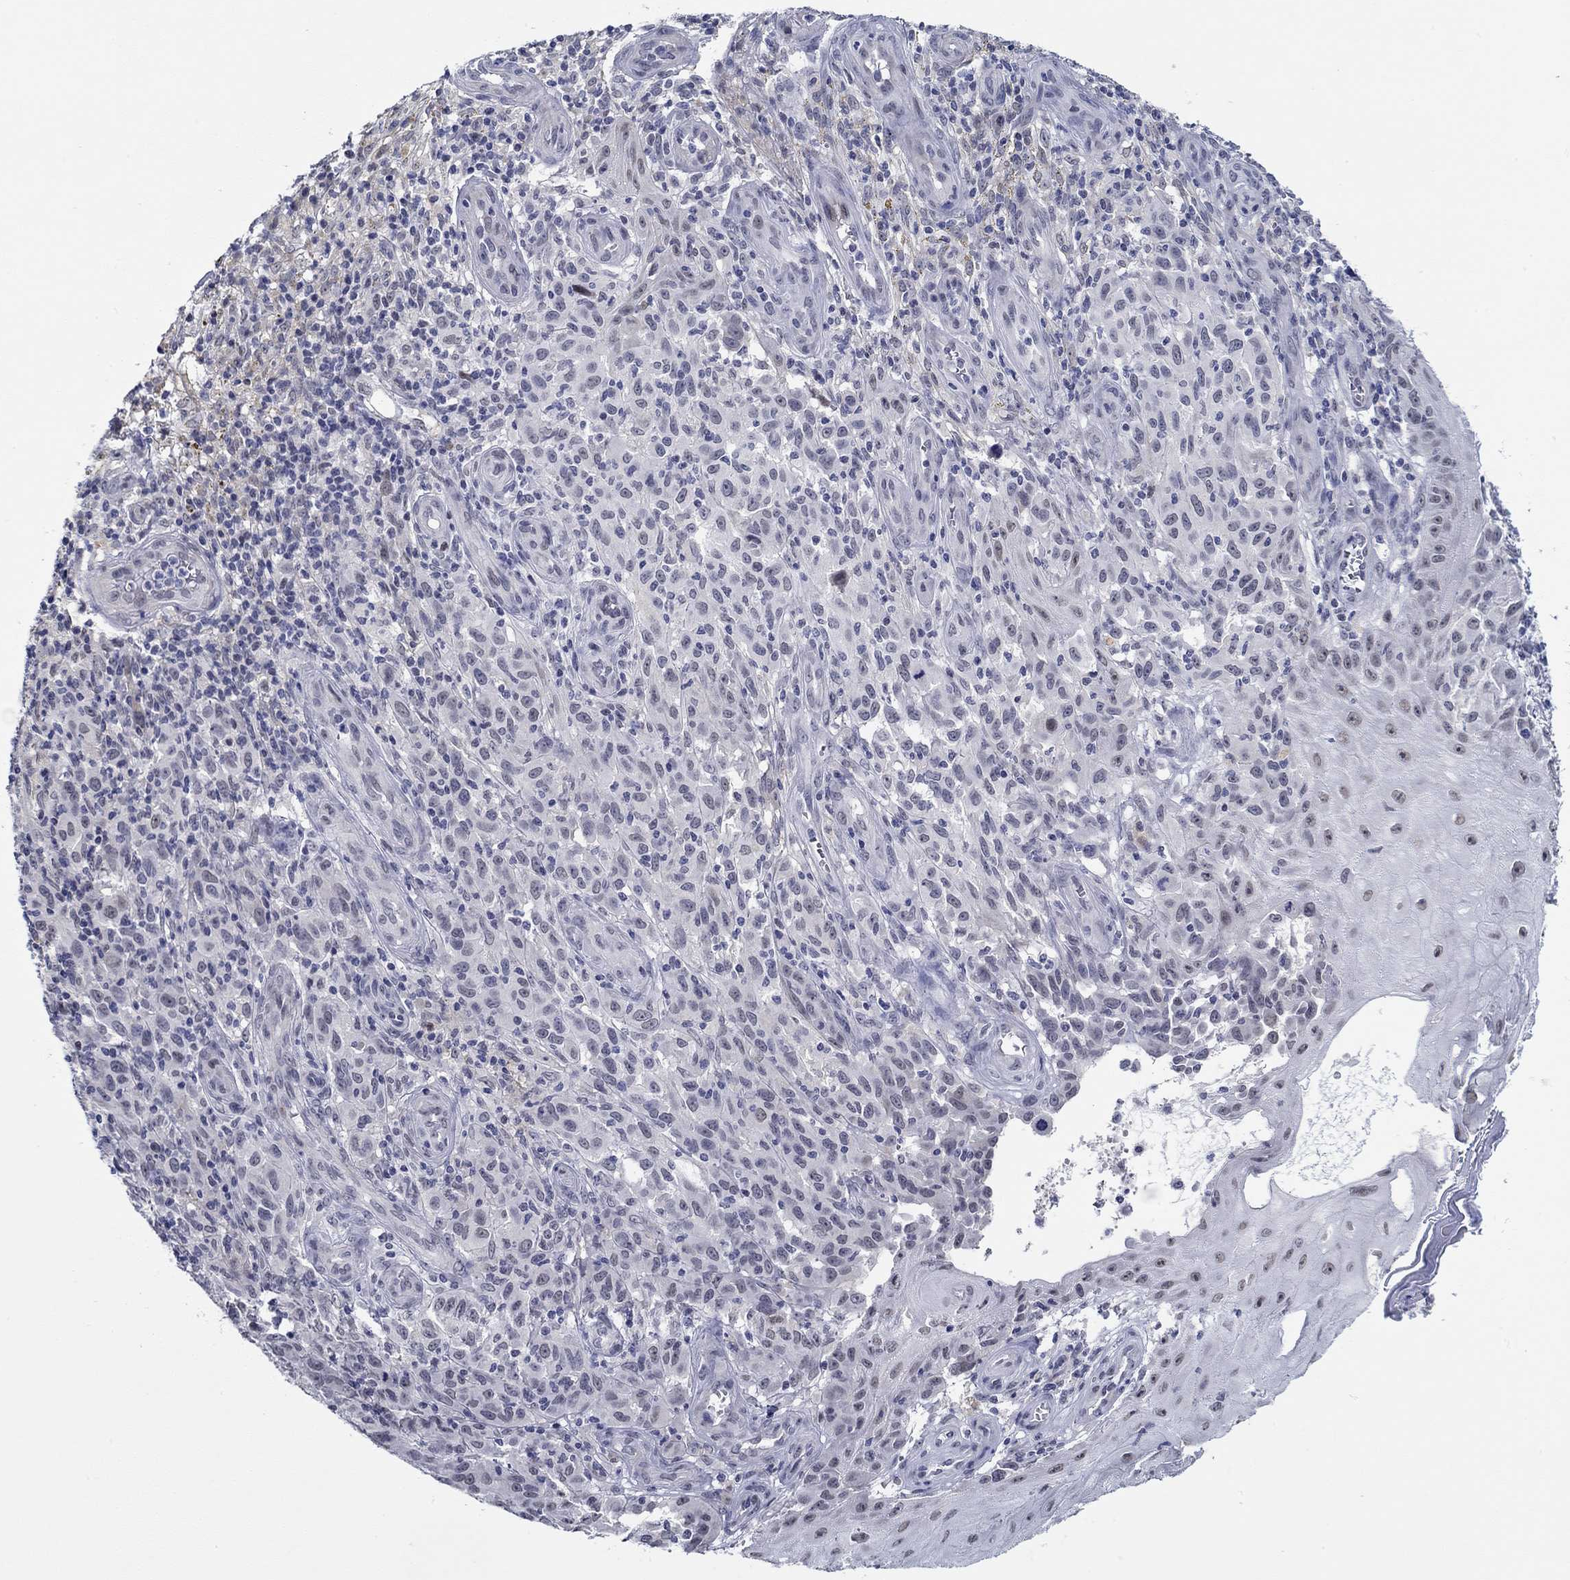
{"staining": {"intensity": "negative", "quantity": "none", "location": "none"}, "tissue": "melanoma", "cell_type": "Tumor cells", "image_type": "cancer", "snomed": [{"axis": "morphology", "description": "Malignant melanoma, NOS"}, {"axis": "topography", "description": "Skin"}], "caption": "Malignant melanoma stained for a protein using immunohistochemistry demonstrates no staining tumor cells.", "gene": "SLC34A1", "patient": {"sex": "female", "age": 53}}